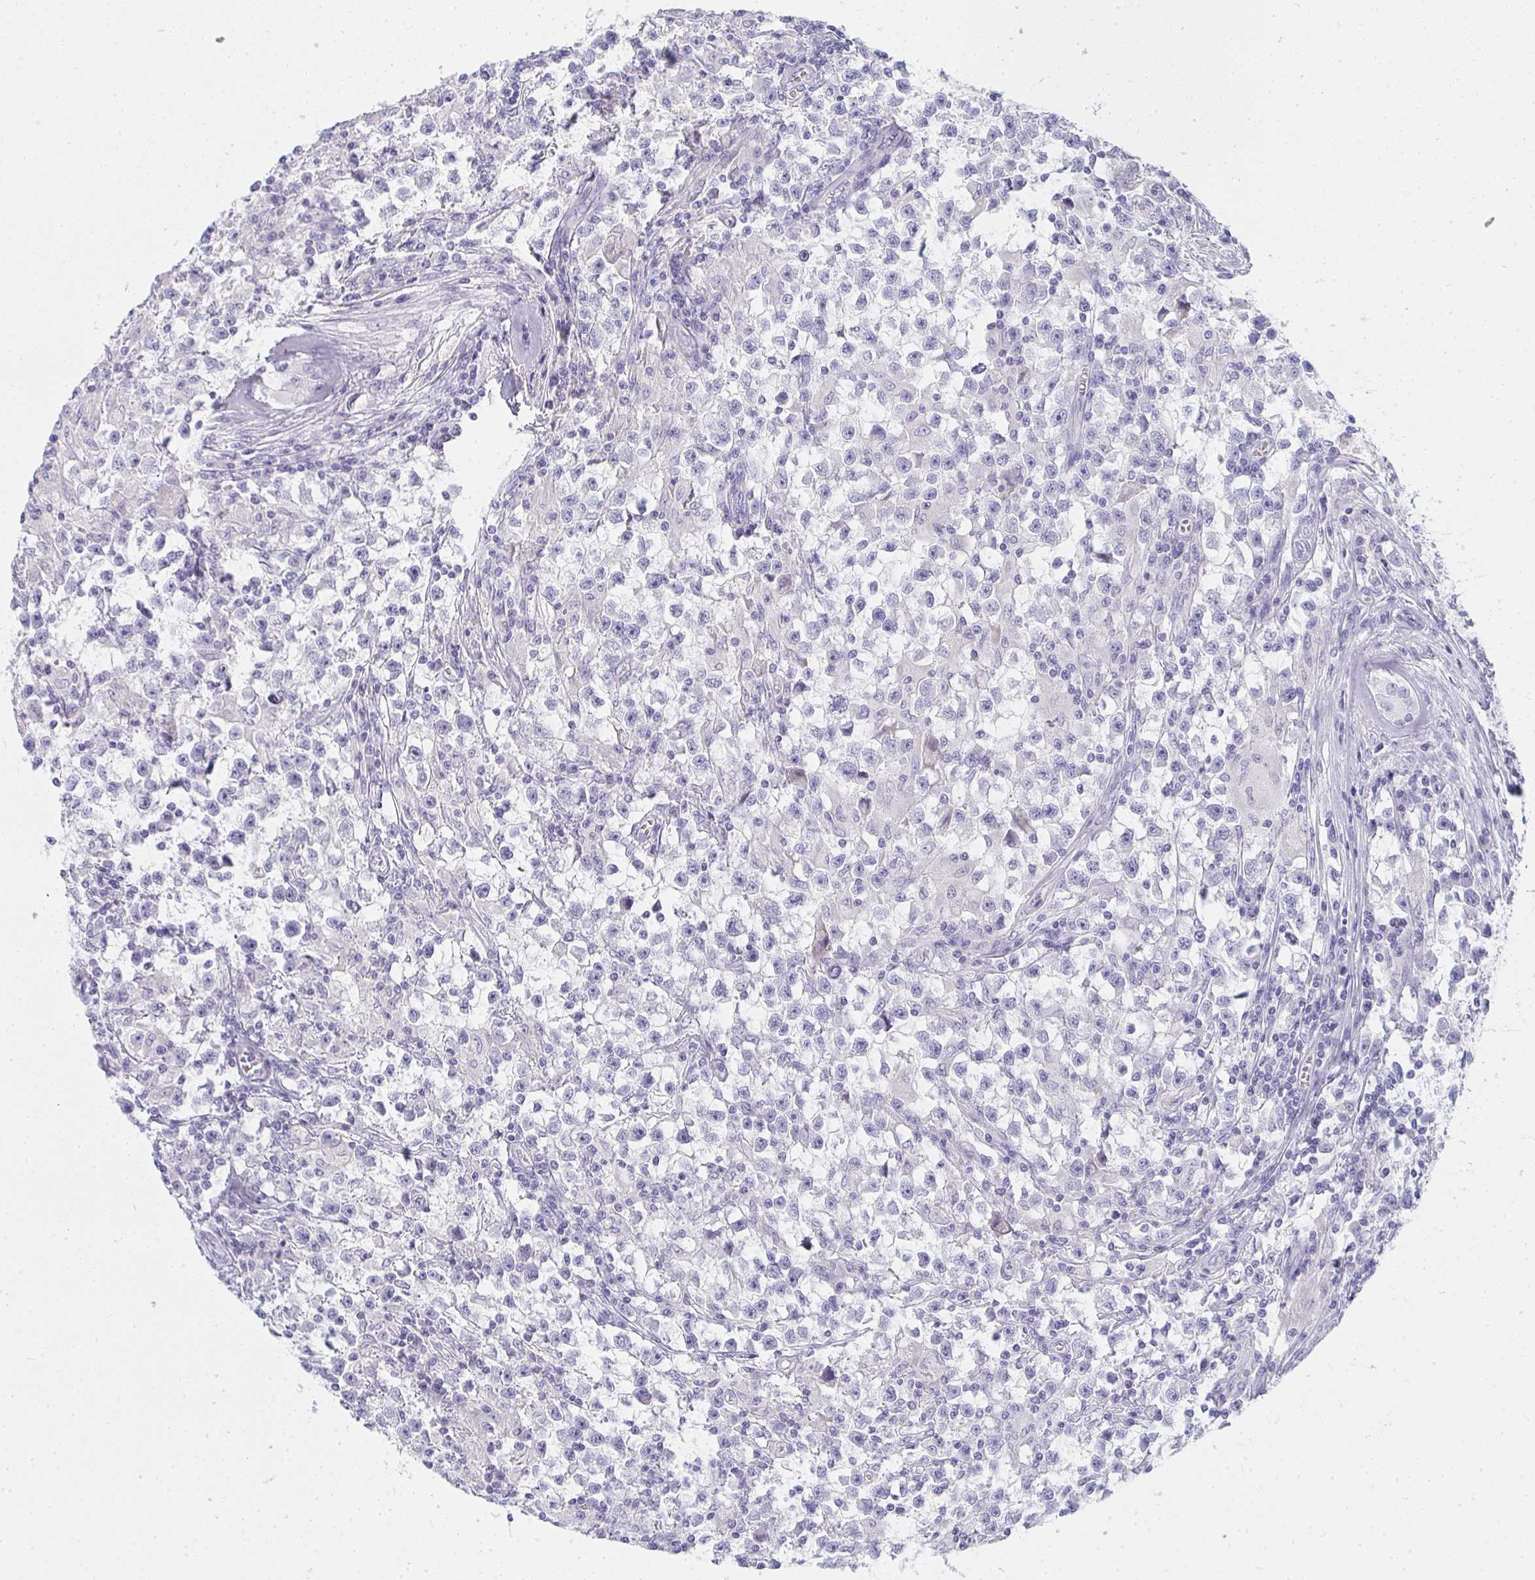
{"staining": {"intensity": "negative", "quantity": "none", "location": "none"}, "tissue": "testis cancer", "cell_type": "Tumor cells", "image_type": "cancer", "snomed": [{"axis": "morphology", "description": "Seminoma, NOS"}, {"axis": "topography", "description": "Testis"}], "caption": "Tumor cells are negative for brown protein staining in testis seminoma.", "gene": "ZNF182", "patient": {"sex": "male", "age": 31}}